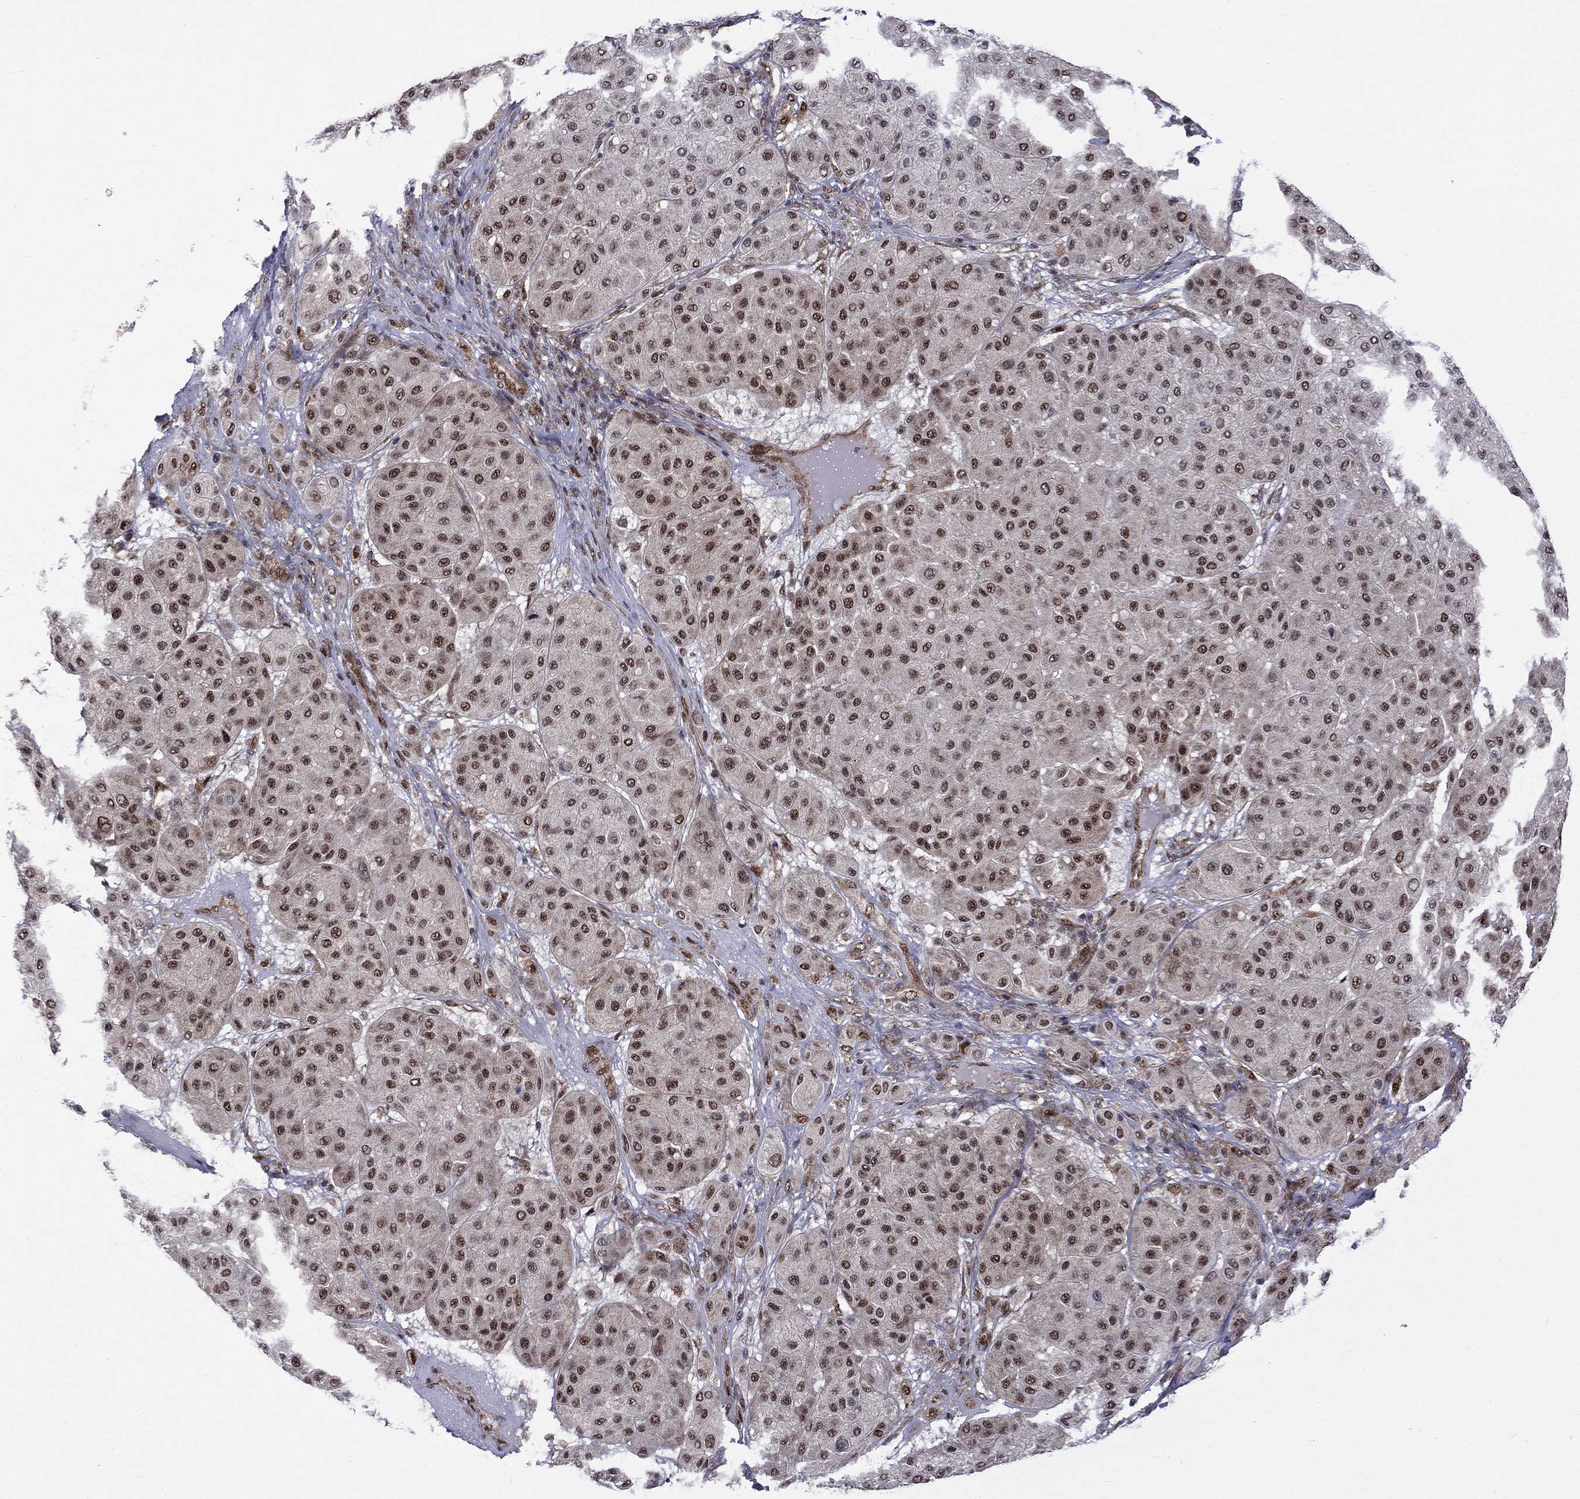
{"staining": {"intensity": "strong", "quantity": "25%-75%", "location": "nuclear"}, "tissue": "melanoma", "cell_type": "Tumor cells", "image_type": "cancer", "snomed": [{"axis": "morphology", "description": "Malignant melanoma, Metastatic site"}, {"axis": "topography", "description": "Smooth muscle"}], "caption": "Strong nuclear positivity for a protein is present in approximately 25%-75% of tumor cells of malignant melanoma (metastatic site) using IHC.", "gene": "KPNA3", "patient": {"sex": "male", "age": 41}}